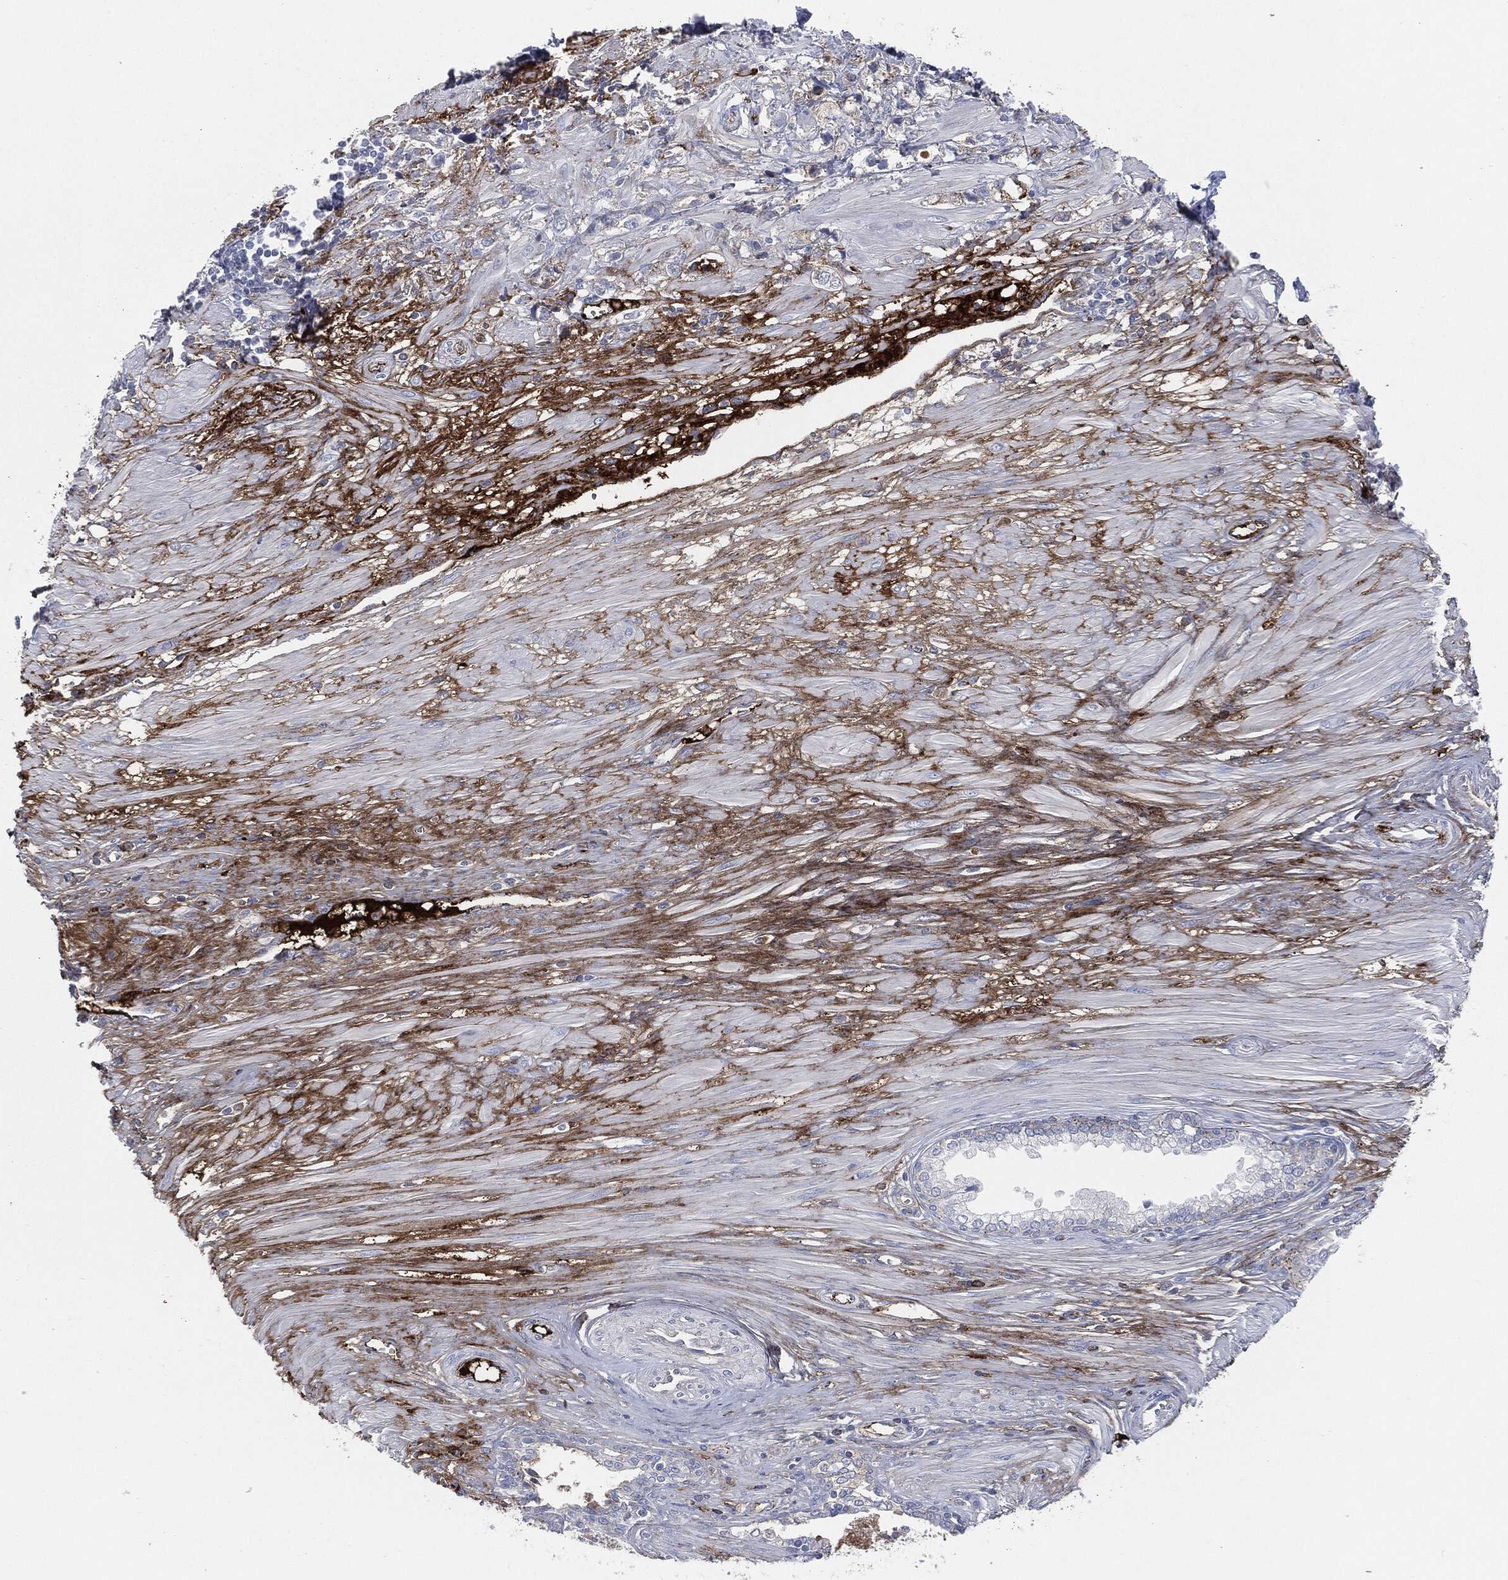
{"staining": {"intensity": "negative", "quantity": "none", "location": "none"}, "tissue": "prostate cancer", "cell_type": "Tumor cells", "image_type": "cancer", "snomed": [{"axis": "morphology", "description": "Adenocarcinoma, NOS"}, {"axis": "topography", "description": "Prostate and seminal vesicle, NOS"}, {"axis": "topography", "description": "Prostate"}], "caption": "A photomicrograph of adenocarcinoma (prostate) stained for a protein reveals no brown staining in tumor cells. (Stains: DAB IHC with hematoxylin counter stain, Microscopy: brightfield microscopy at high magnification).", "gene": "APOB", "patient": {"sex": "male", "age": 79}}